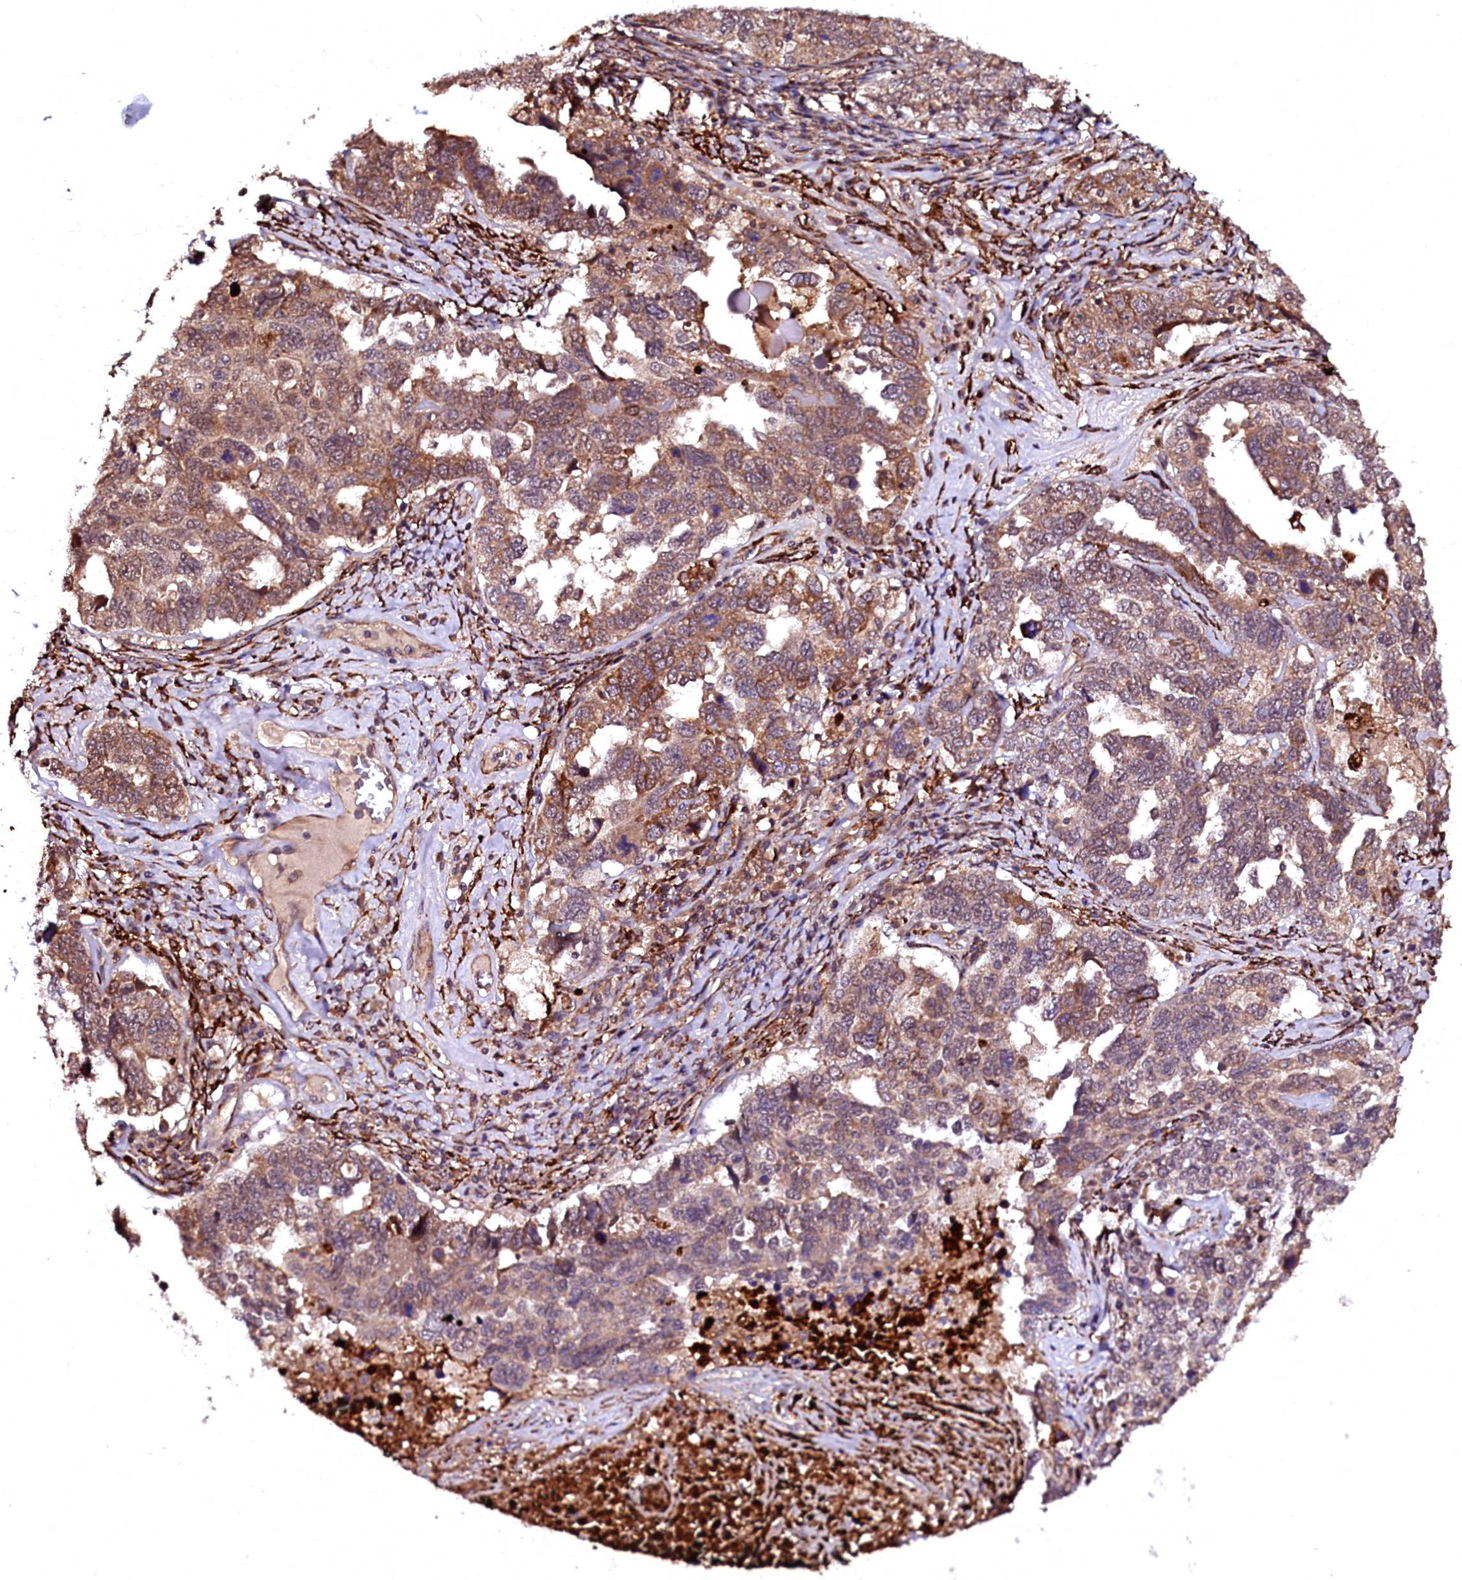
{"staining": {"intensity": "moderate", "quantity": "25%-75%", "location": "cytoplasmic/membranous"}, "tissue": "ovarian cancer", "cell_type": "Tumor cells", "image_type": "cancer", "snomed": [{"axis": "morphology", "description": "Carcinoma, endometroid"}, {"axis": "topography", "description": "Ovary"}], "caption": "An immunohistochemistry (IHC) image of neoplastic tissue is shown. Protein staining in brown shows moderate cytoplasmic/membranous positivity in ovarian endometroid carcinoma within tumor cells.", "gene": "N4BP1", "patient": {"sex": "female", "age": 62}}